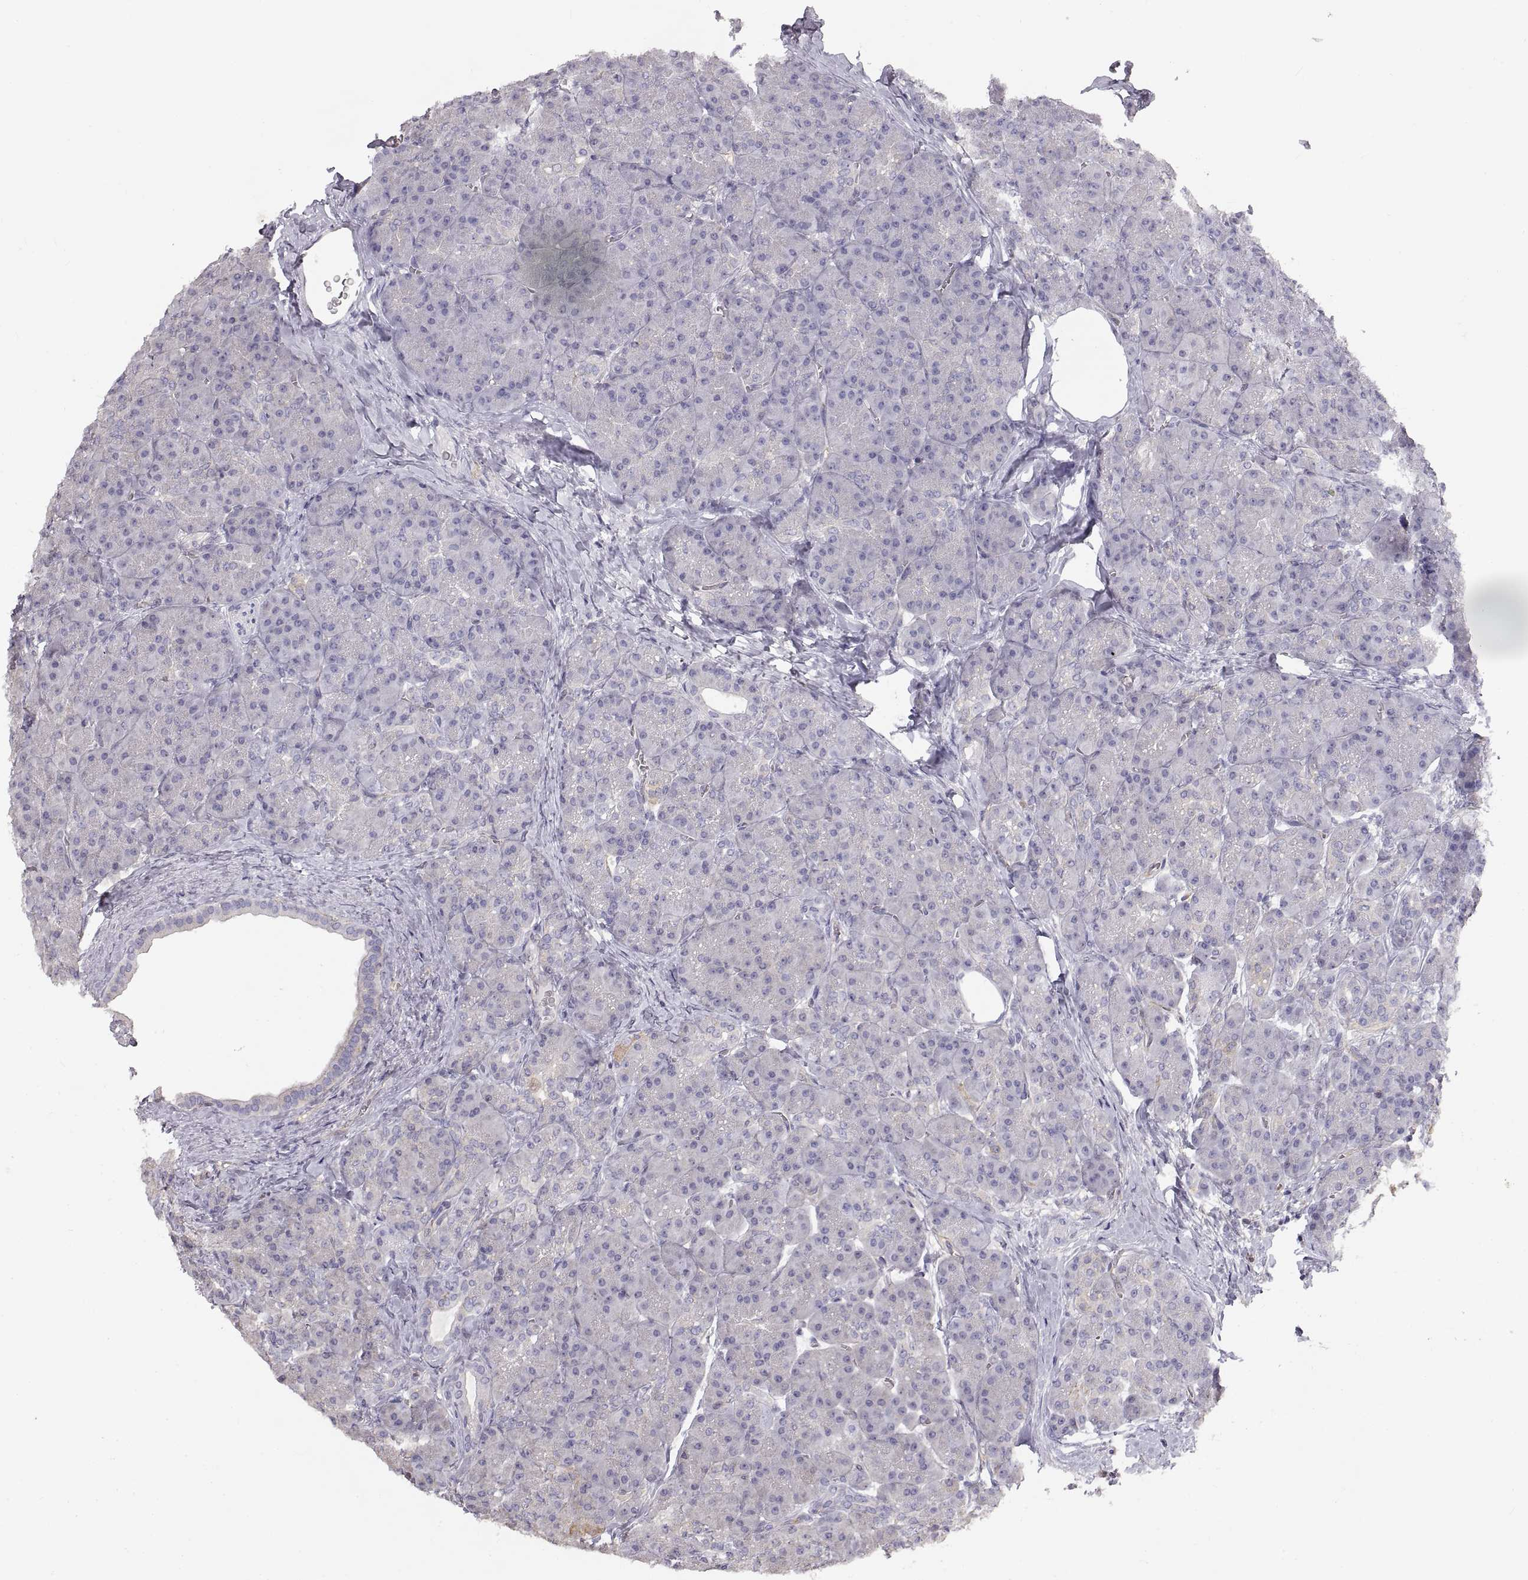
{"staining": {"intensity": "negative", "quantity": "none", "location": "none"}, "tissue": "pancreas", "cell_type": "Exocrine glandular cells", "image_type": "normal", "snomed": [{"axis": "morphology", "description": "Normal tissue, NOS"}, {"axis": "topography", "description": "Pancreas"}], "caption": "Immunohistochemical staining of benign pancreas exhibits no significant expression in exocrine glandular cells.", "gene": "HSP90AB1", "patient": {"sex": "male", "age": 57}}